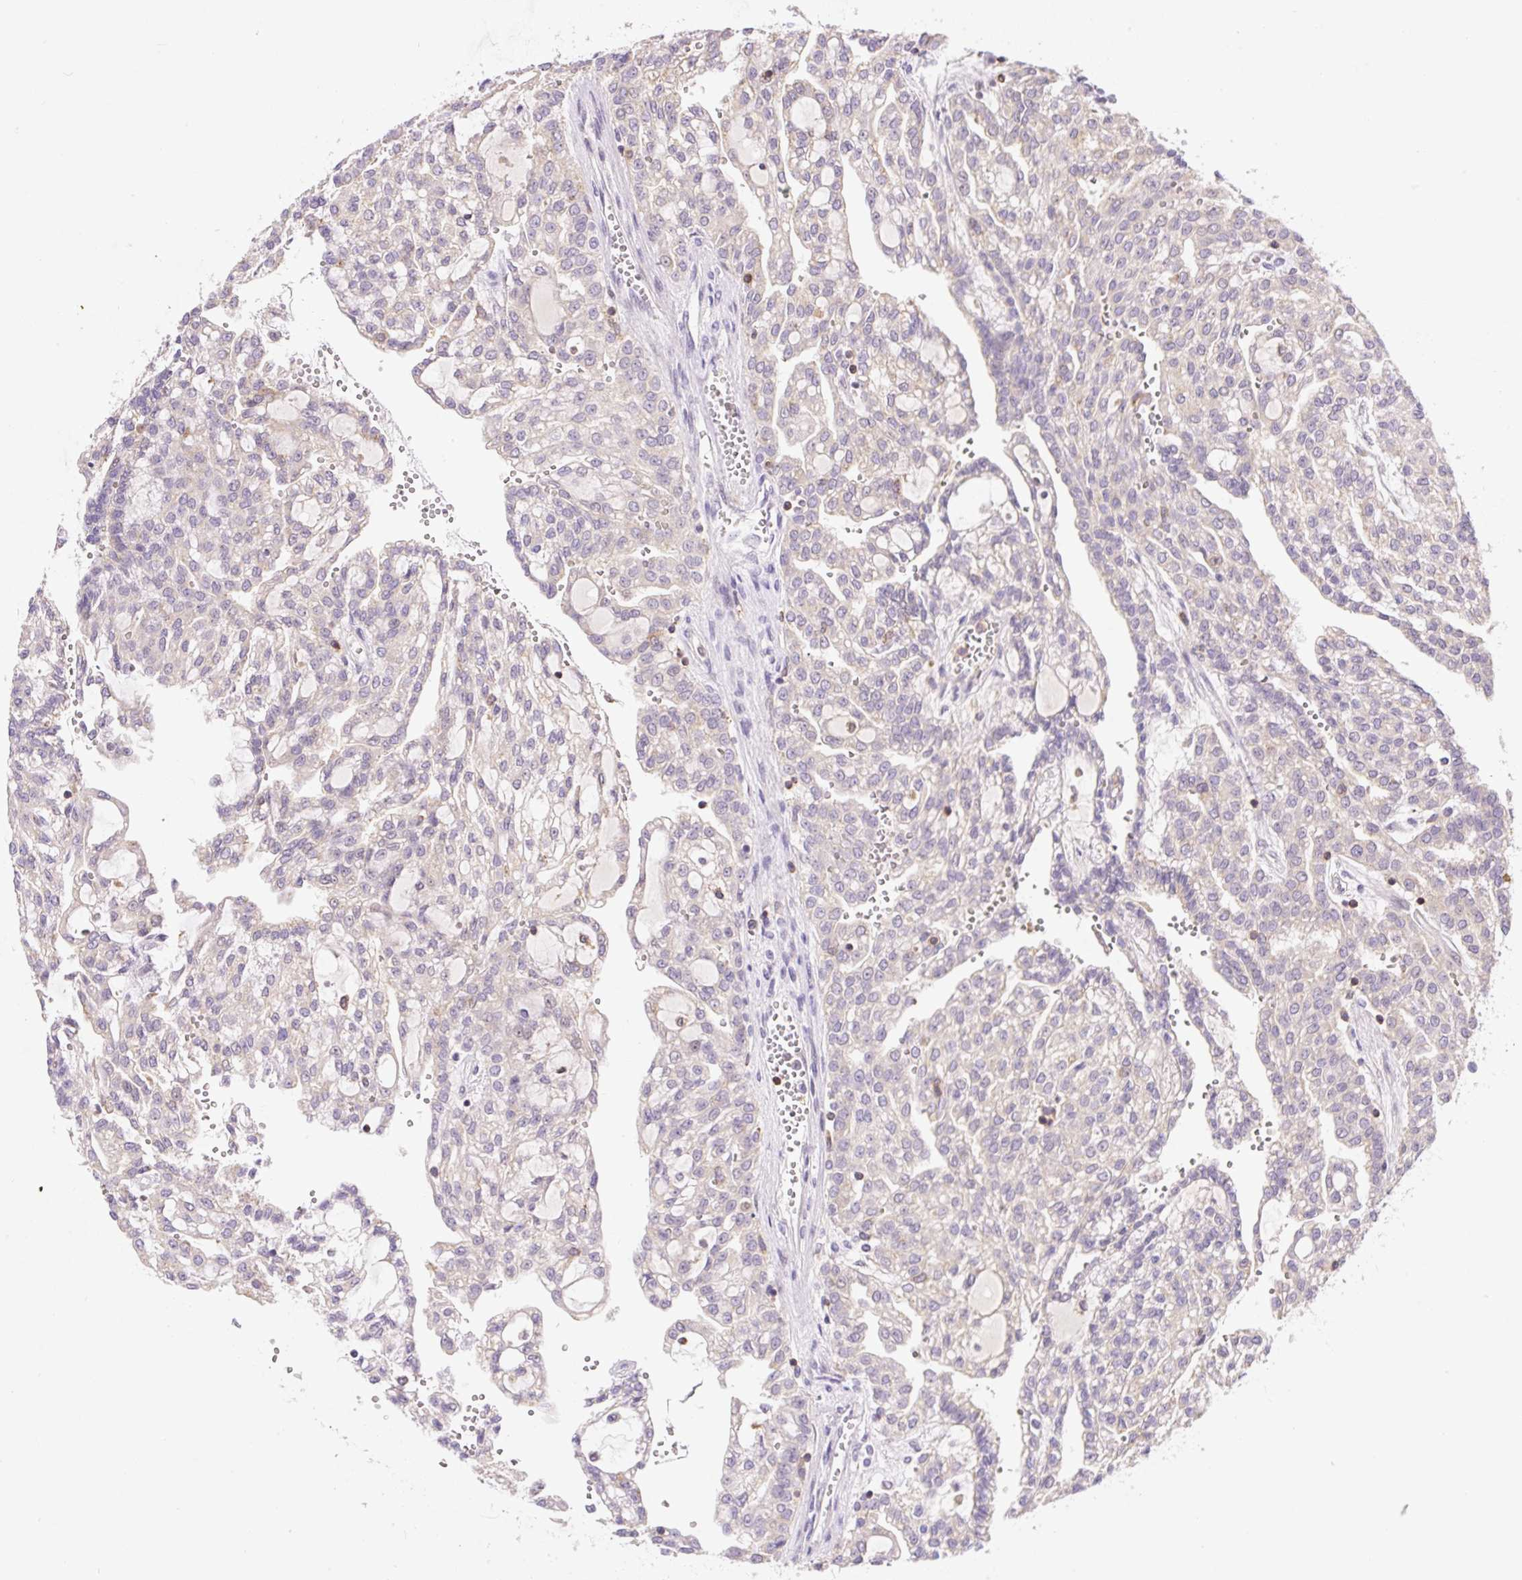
{"staining": {"intensity": "negative", "quantity": "none", "location": "none"}, "tissue": "renal cancer", "cell_type": "Tumor cells", "image_type": "cancer", "snomed": [{"axis": "morphology", "description": "Adenocarcinoma, NOS"}, {"axis": "topography", "description": "Kidney"}], "caption": "Renal cancer (adenocarcinoma) was stained to show a protein in brown. There is no significant positivity in tumor cells. Brightfield microscopy of immunohistochemistry (IHC) stained with DAB (brown) and hematoxylin (blue), captured at high magnification.", "gene": "CARD11", "patient": {"sex": "male", "age": 63}}